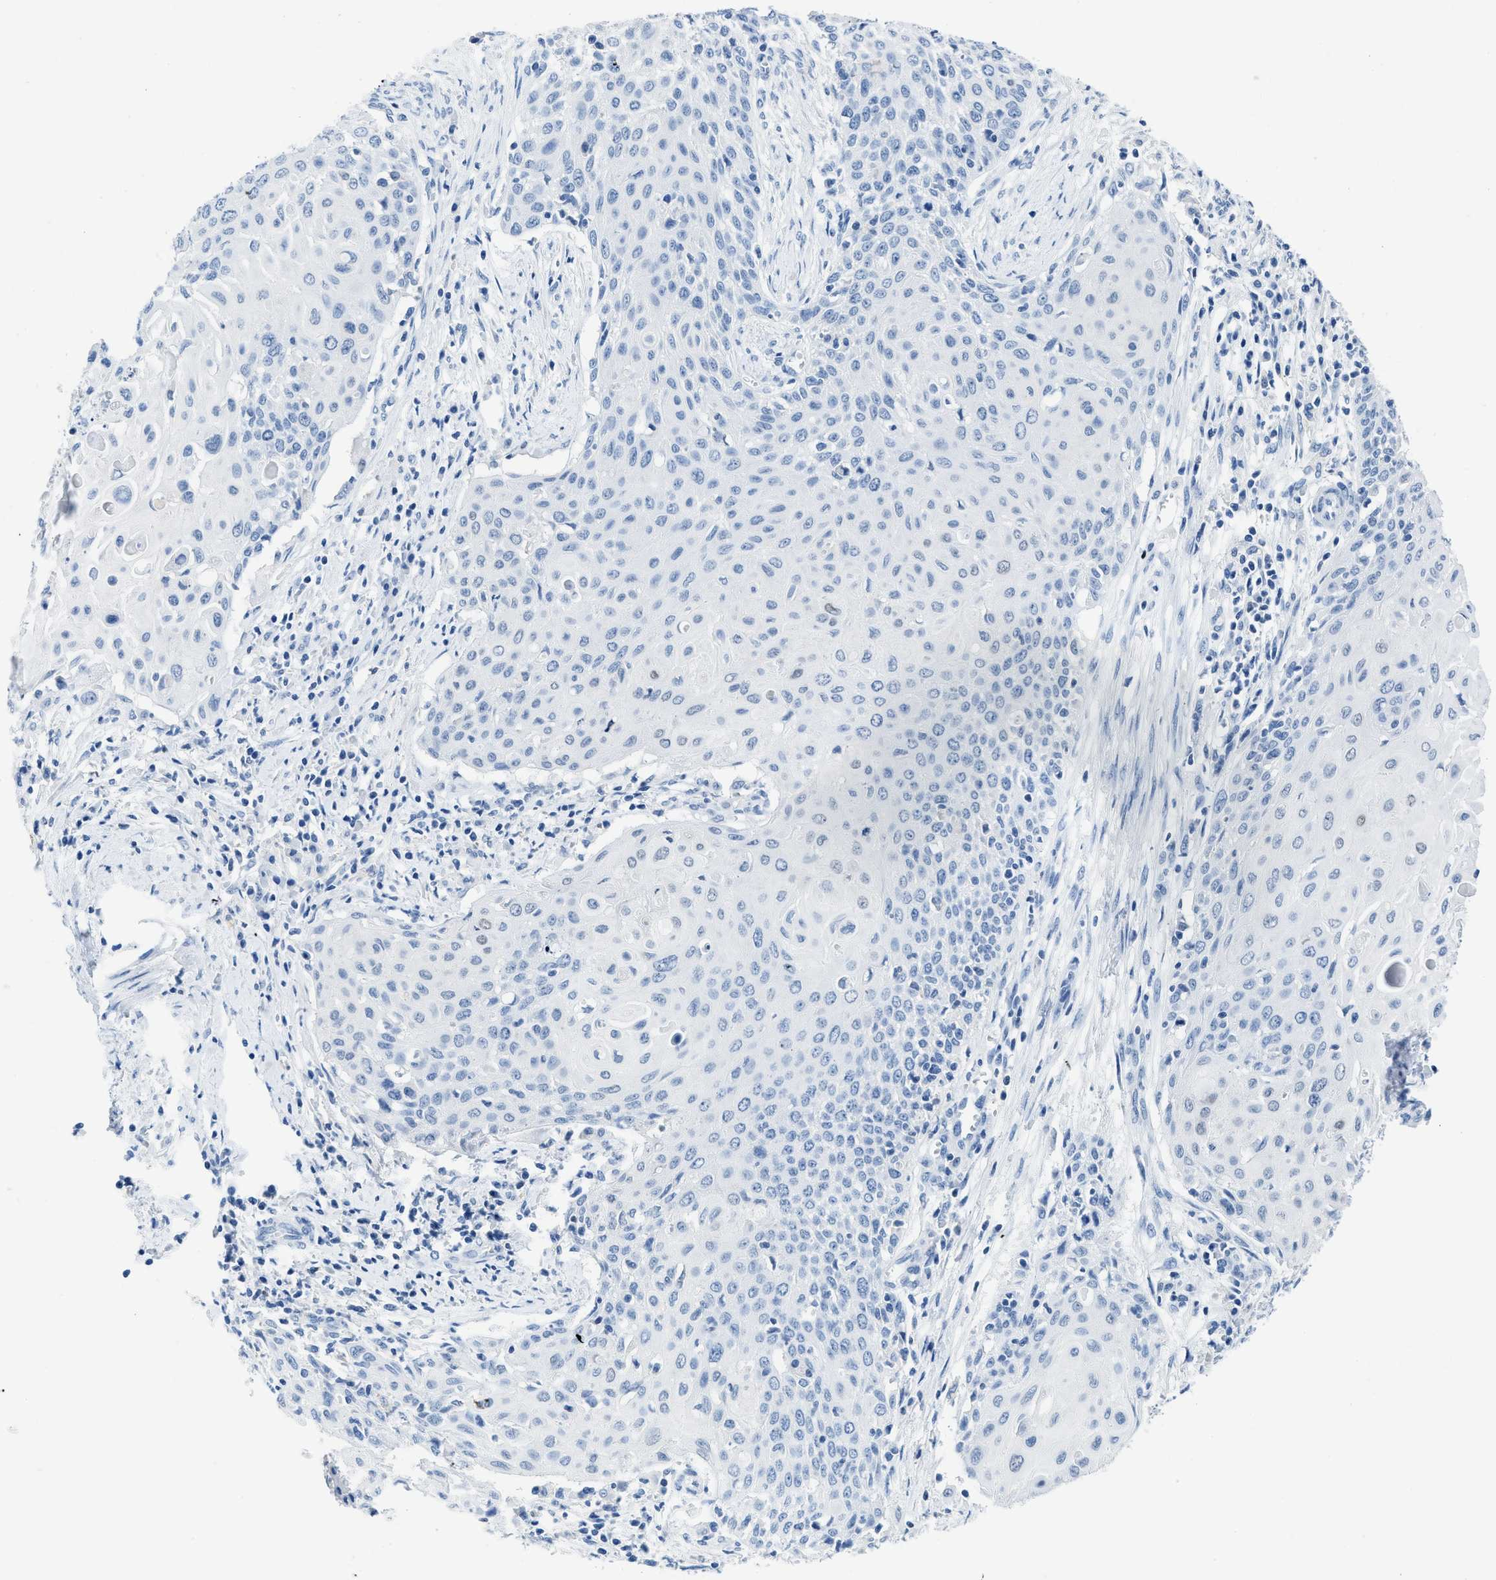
{"staining": {"intensity": "negative", "quantity": "none", "location": "none"}, "tissue": "cervical cancer", "cell_type": "Tumor cells", "image_type": "cancer", "snomed": [{"axis": "morphology", "description": "Squamous cell carcinoma, NOS"}, {"axis": "topography", "description": "Cervix"}], "caption": "High magnification brightfield microscopy of squamous cell carcinoma (cervical) stained with DAB (brown) and counterstained with hematoxylin (blue): tumor cells show no significant expression.", "gene": "NFATC2", "patient": {"sex": "female", "age": 39}}